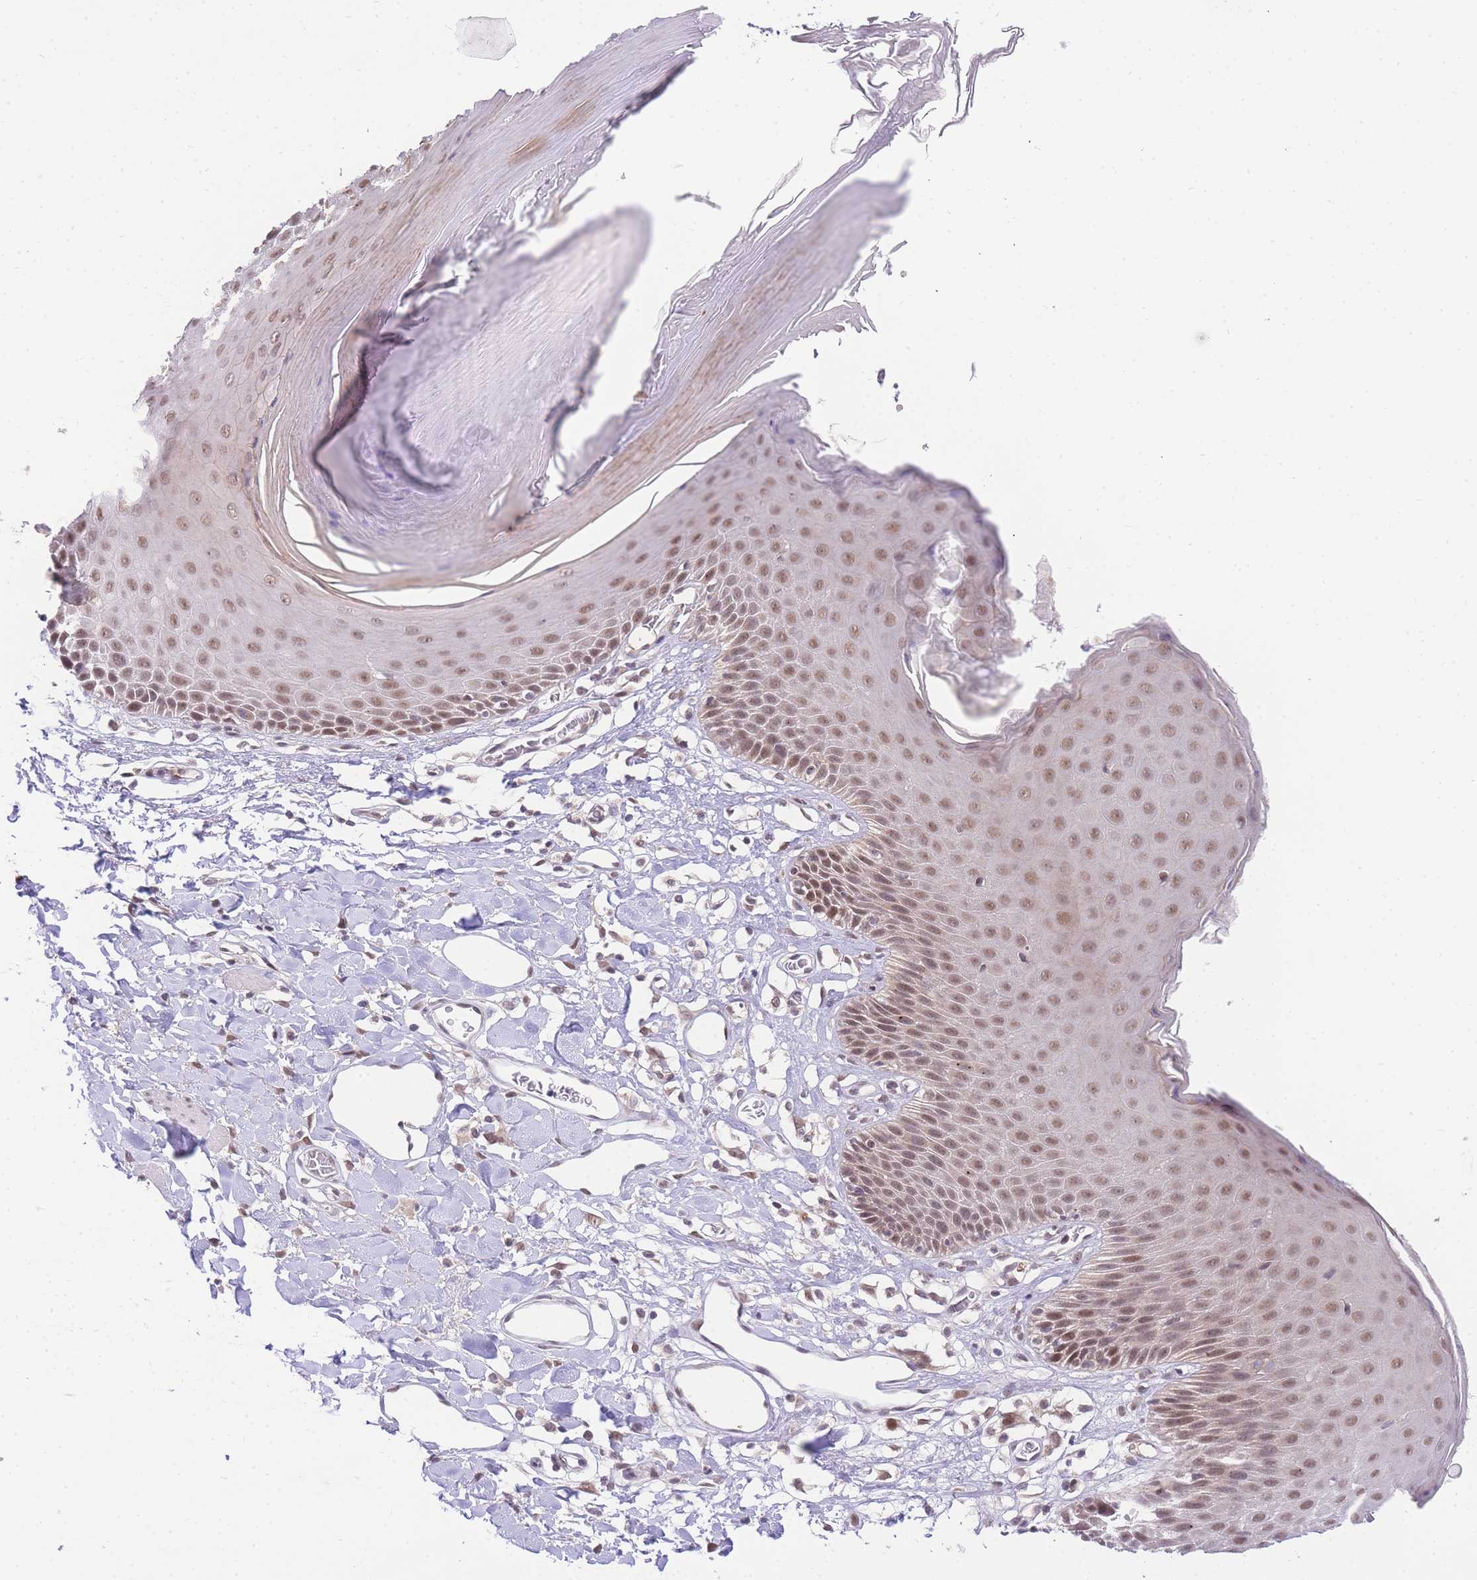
{"staining": {"intensity": "weak", "quantity": ">75%", "location": "nuclear"}, "tissue": "skin", "cell_type": "Epidermal cells", "image_type": "normal", "snomed": [{"axis": "morphology", "description": "Normal tissue, NOS"}, {"axis": "topography", "description": "Vulva"}], "caption": "Immunohistochemical staining of benign human skin displays weak nuclear protein expression in approximately >75% of epidermal cells. (DAB IHC with brightfield microscopy, high magnification).", "gene": "PUS10", "patient": {"sex": "female", "age": 68}}